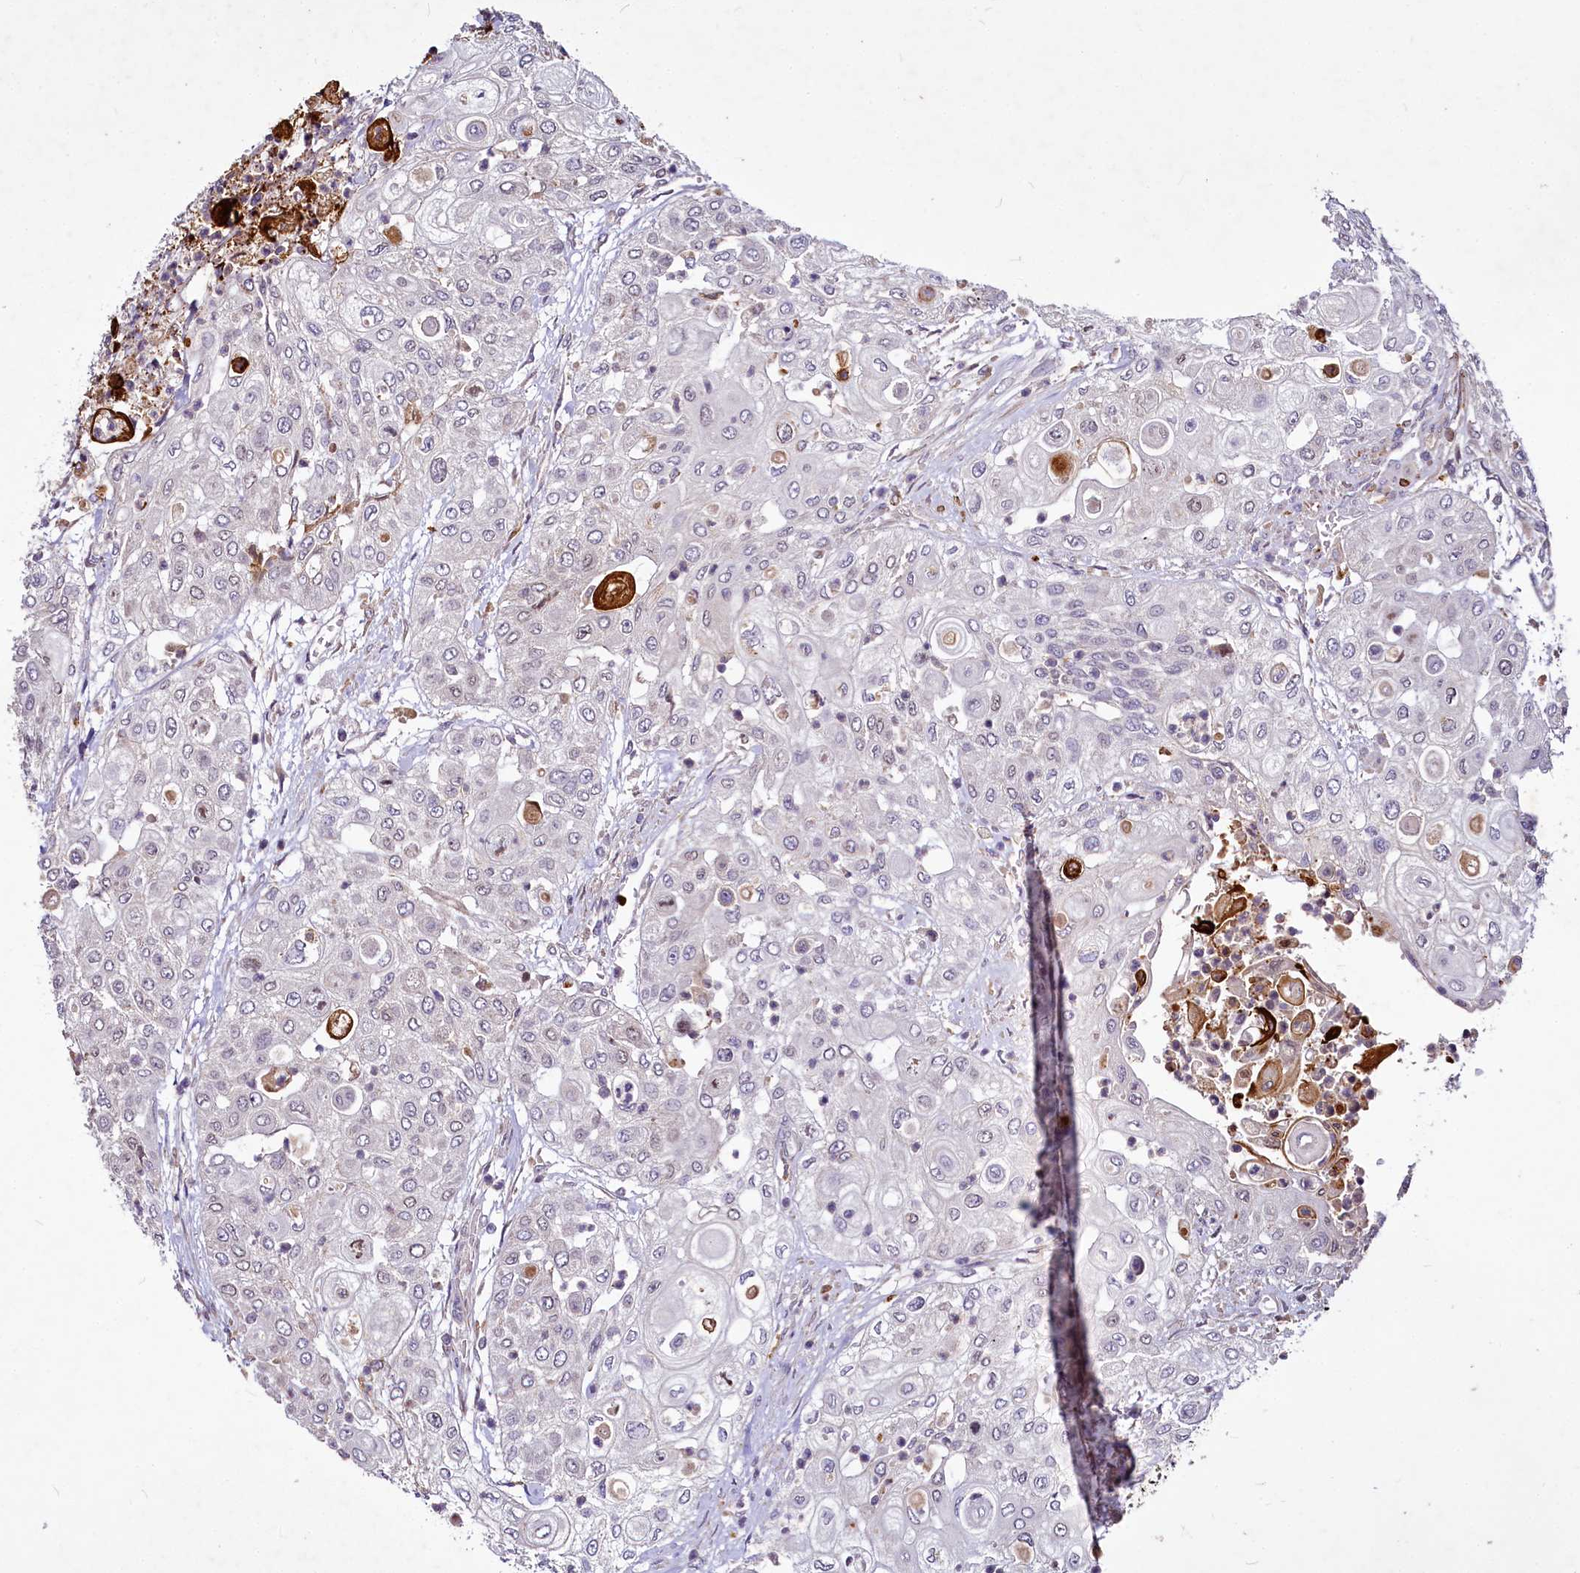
{"staining": {"intensity": "negative", "quantity": "none", "location": "none"}, "tissue": "urothelial cancer", "cell_type": "Tumor cells", "image_type": "cancer", "snomed": [{"axis": "morphology", "description": "Urothelial carcinoma, High grade"}, {"axis": "topography", "description": "Urinary bladder"}], "caption": "The micrograph reveals no significant expression in tumor cells of urothelial cancer.", "gene": "C11orf86", "patient": {"sex": "female", "age": 79}}